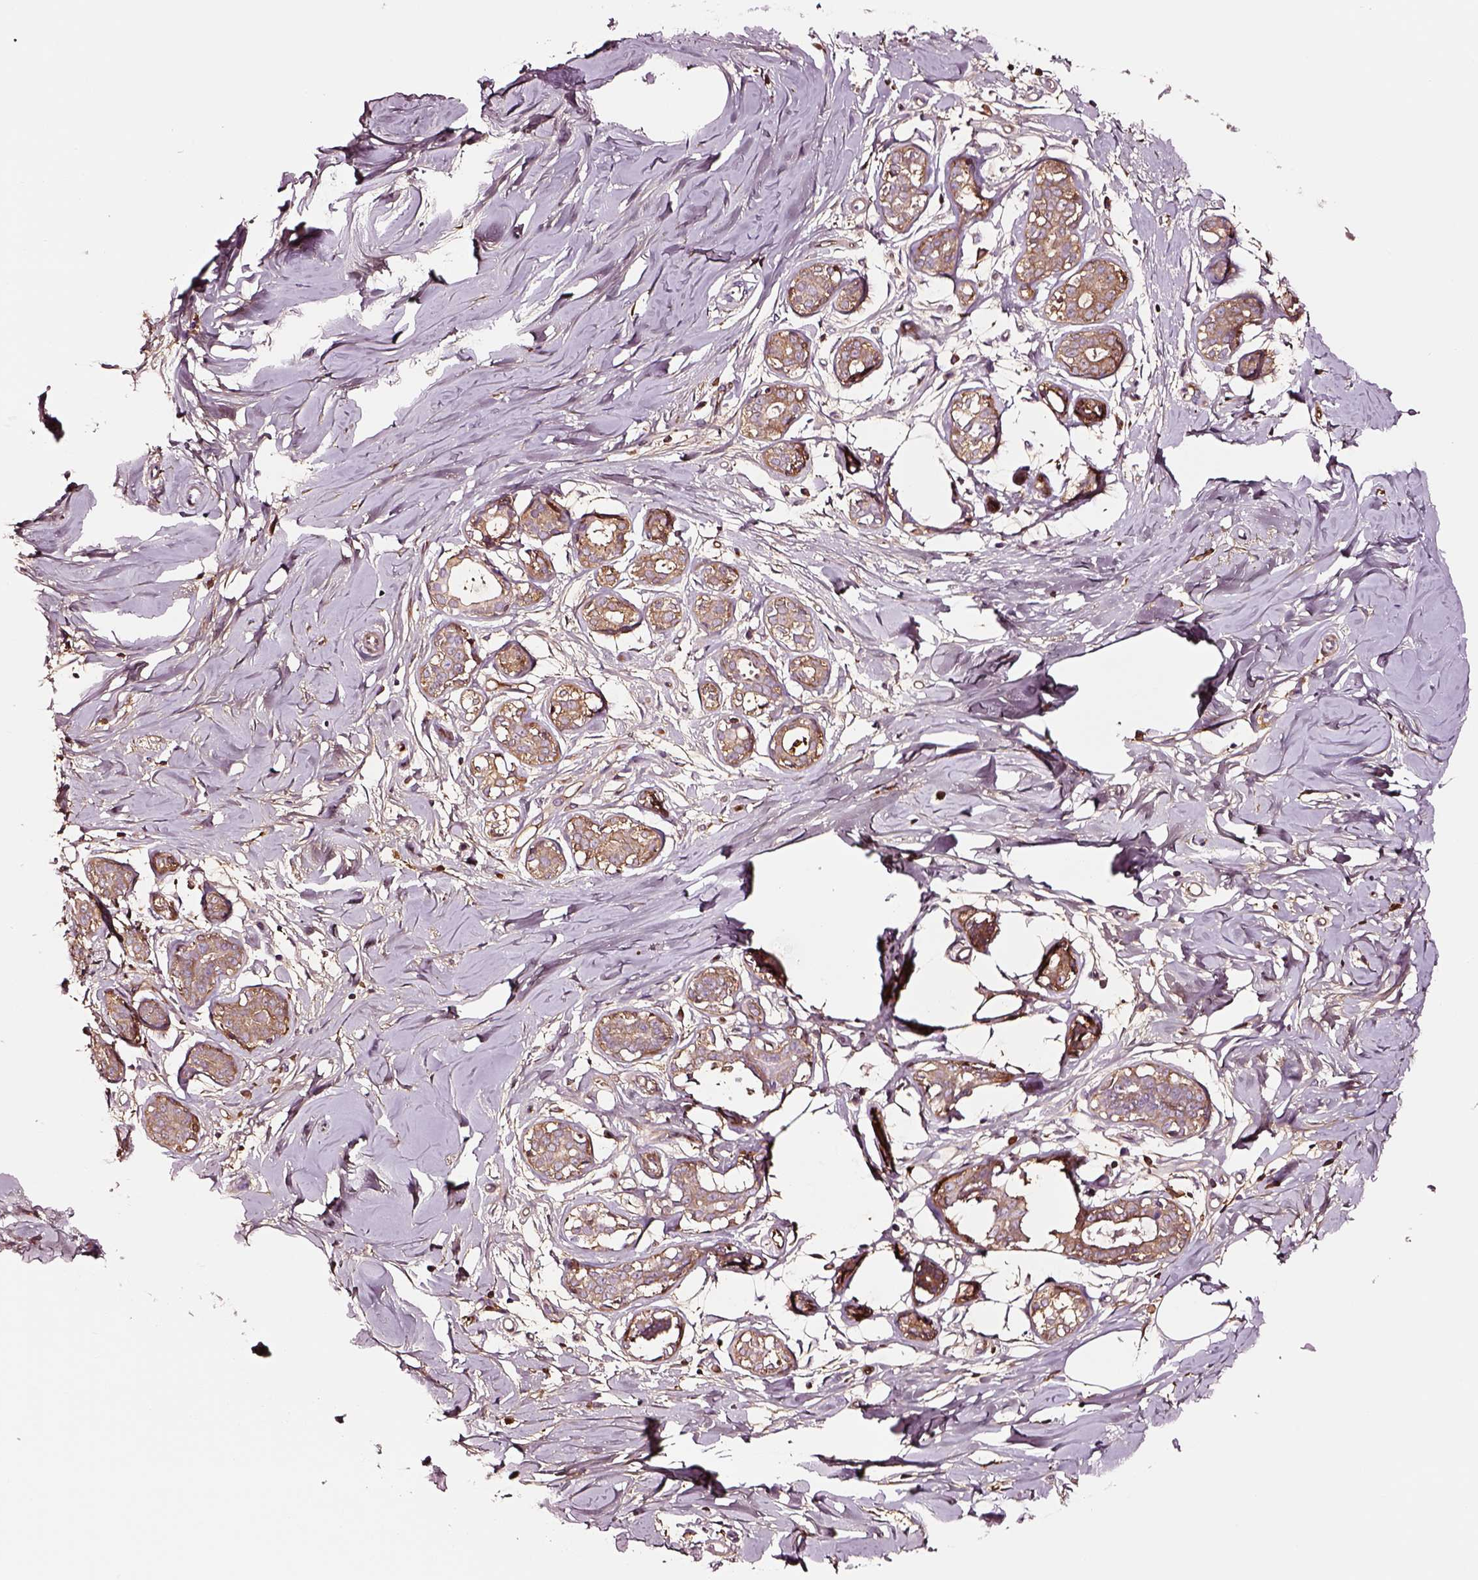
{"staining": {"intensity": "negative", "quantity": "none", "location": "none"}, "tissue": "breast", "cell_type": "Adipocytes", "image_type": "normal", "snomed": [{"axis": "morphology", "description": "Normal tissue, NOS"}, {"axis": "topography", "description": "Breast"}], "caption": "The histopathology image displays no significant staining in adipocytes of breast. (Stains: DAB immunohistochemistry (IHC) with hematoxylin counter stain, Microscopy: brightfield microscopy at high magnification).", "gene": "TF", "patient": {"sex": "female", "age": 27}}